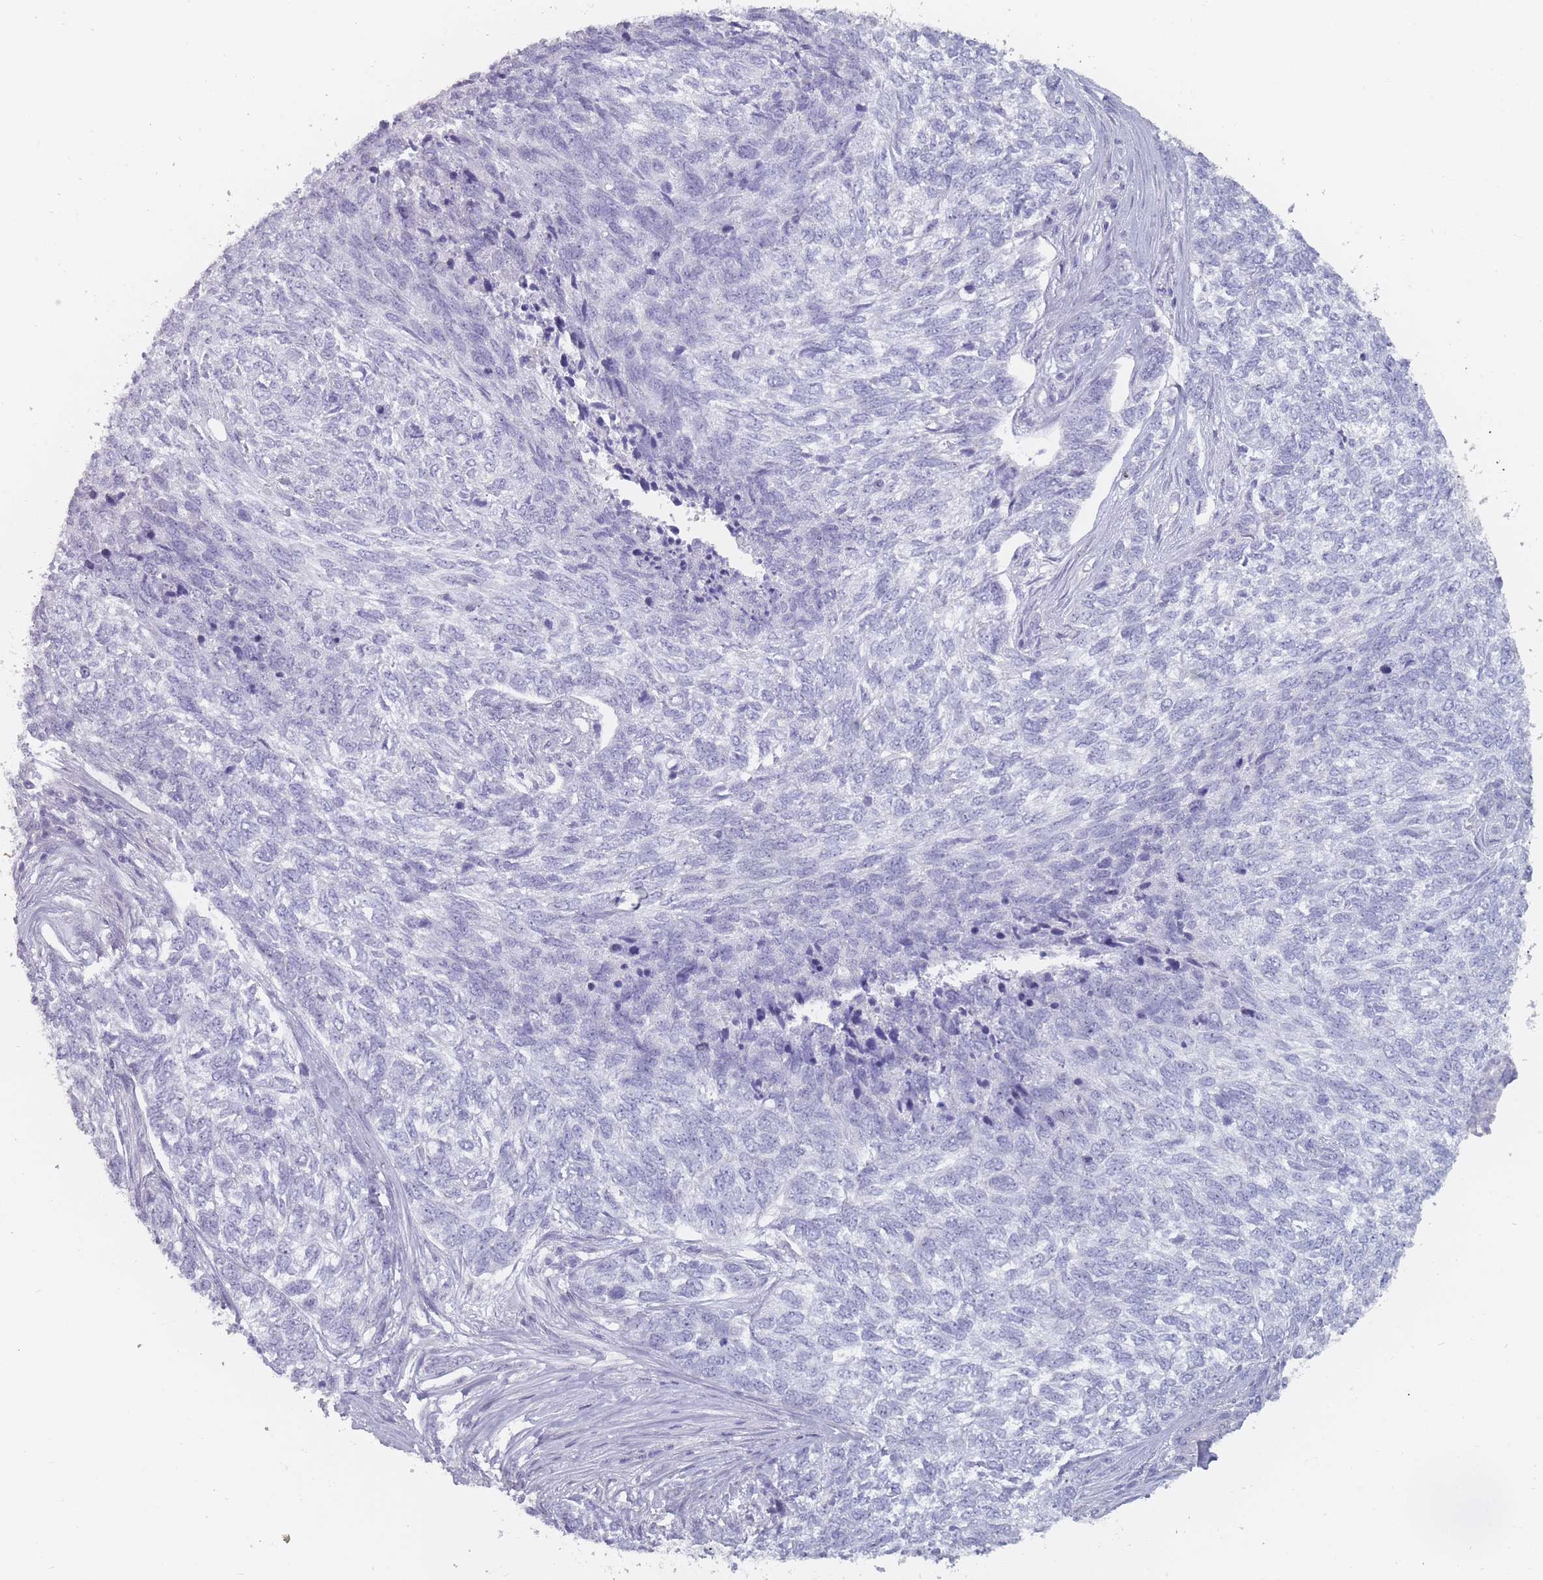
{"staining": {"intensity": "negative", "quantity": "none", "location": "none"}, "tissue": "skin cancer", "cell_type": "Tumor cells", "image_type": "cancer", "snomed": [{"axis": "morphology", "description": "Basal cell carcinoma"}, {"axis": "topography", "description": "Skin"}], "caption": "Tumor cells are negative for protein expression in human basal cell carcinoma (skin). Brightfield microscopy of IHC stained with DAB (brown) and hematoxylin (blue), captured at high magnification.", "gene": "ROS1", "patient": {"sex": "female", "age": 65}}